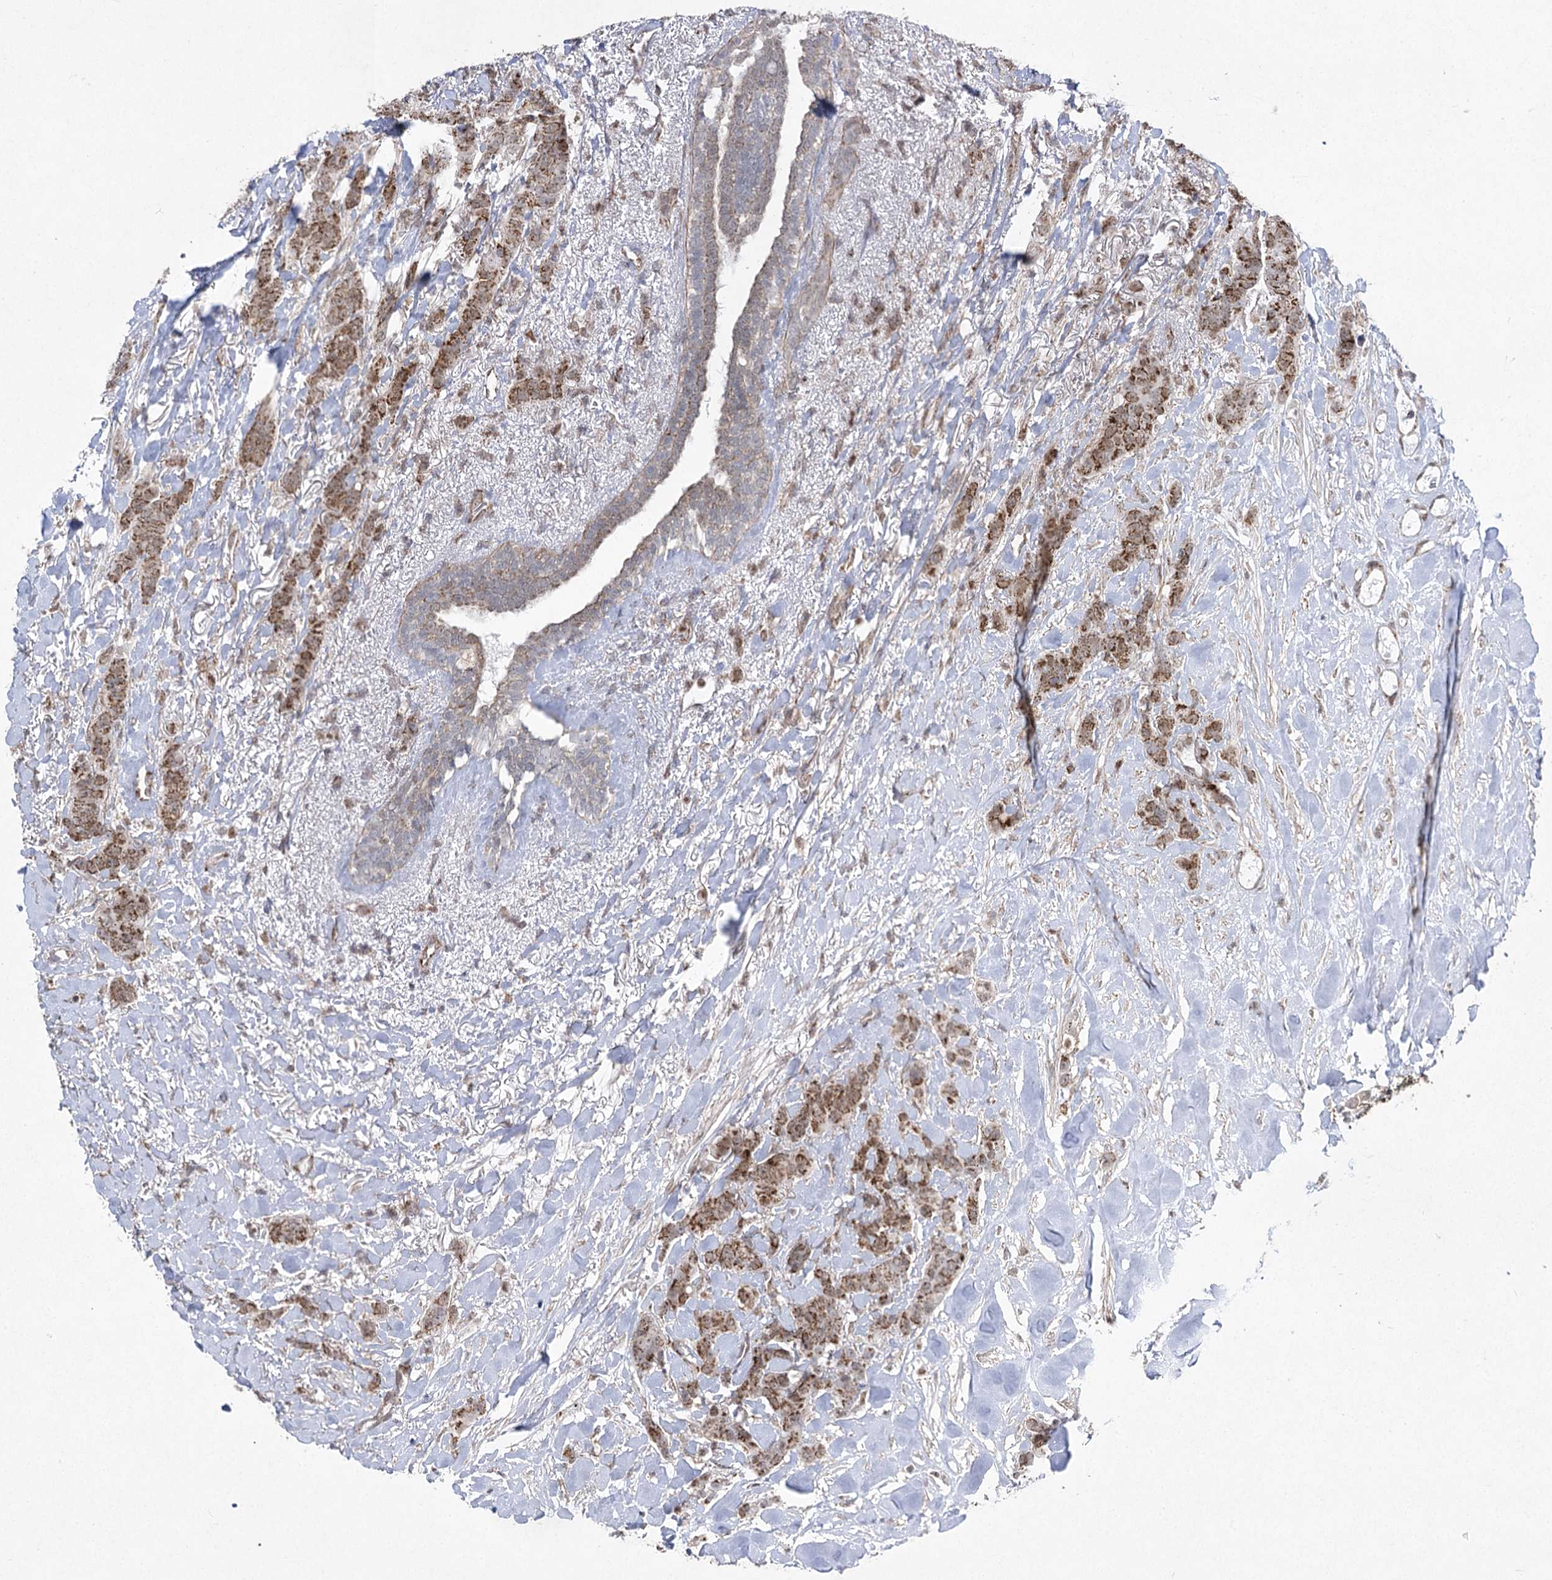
{"staining": {"intensity": "strong", "quantity": ">75%", "location": "cytoplasmic/membranous"}, "tissue": "breast cancer", "cell_type": "Tumor cells", "image_type": "cancer", "snomed": [{"axis": "morphology", "description": "Duct carcinoma"}, {"axis": "topography", "description": "Breast"}], "caption": "Breast intraductal carcinoma stained with a brown dye shows strong cytoplasmic/membranous positive staining in about >75% of tumor cells.", "gene": "SLC4A1AP", "patient": {"sex": "female", "age": 40}}